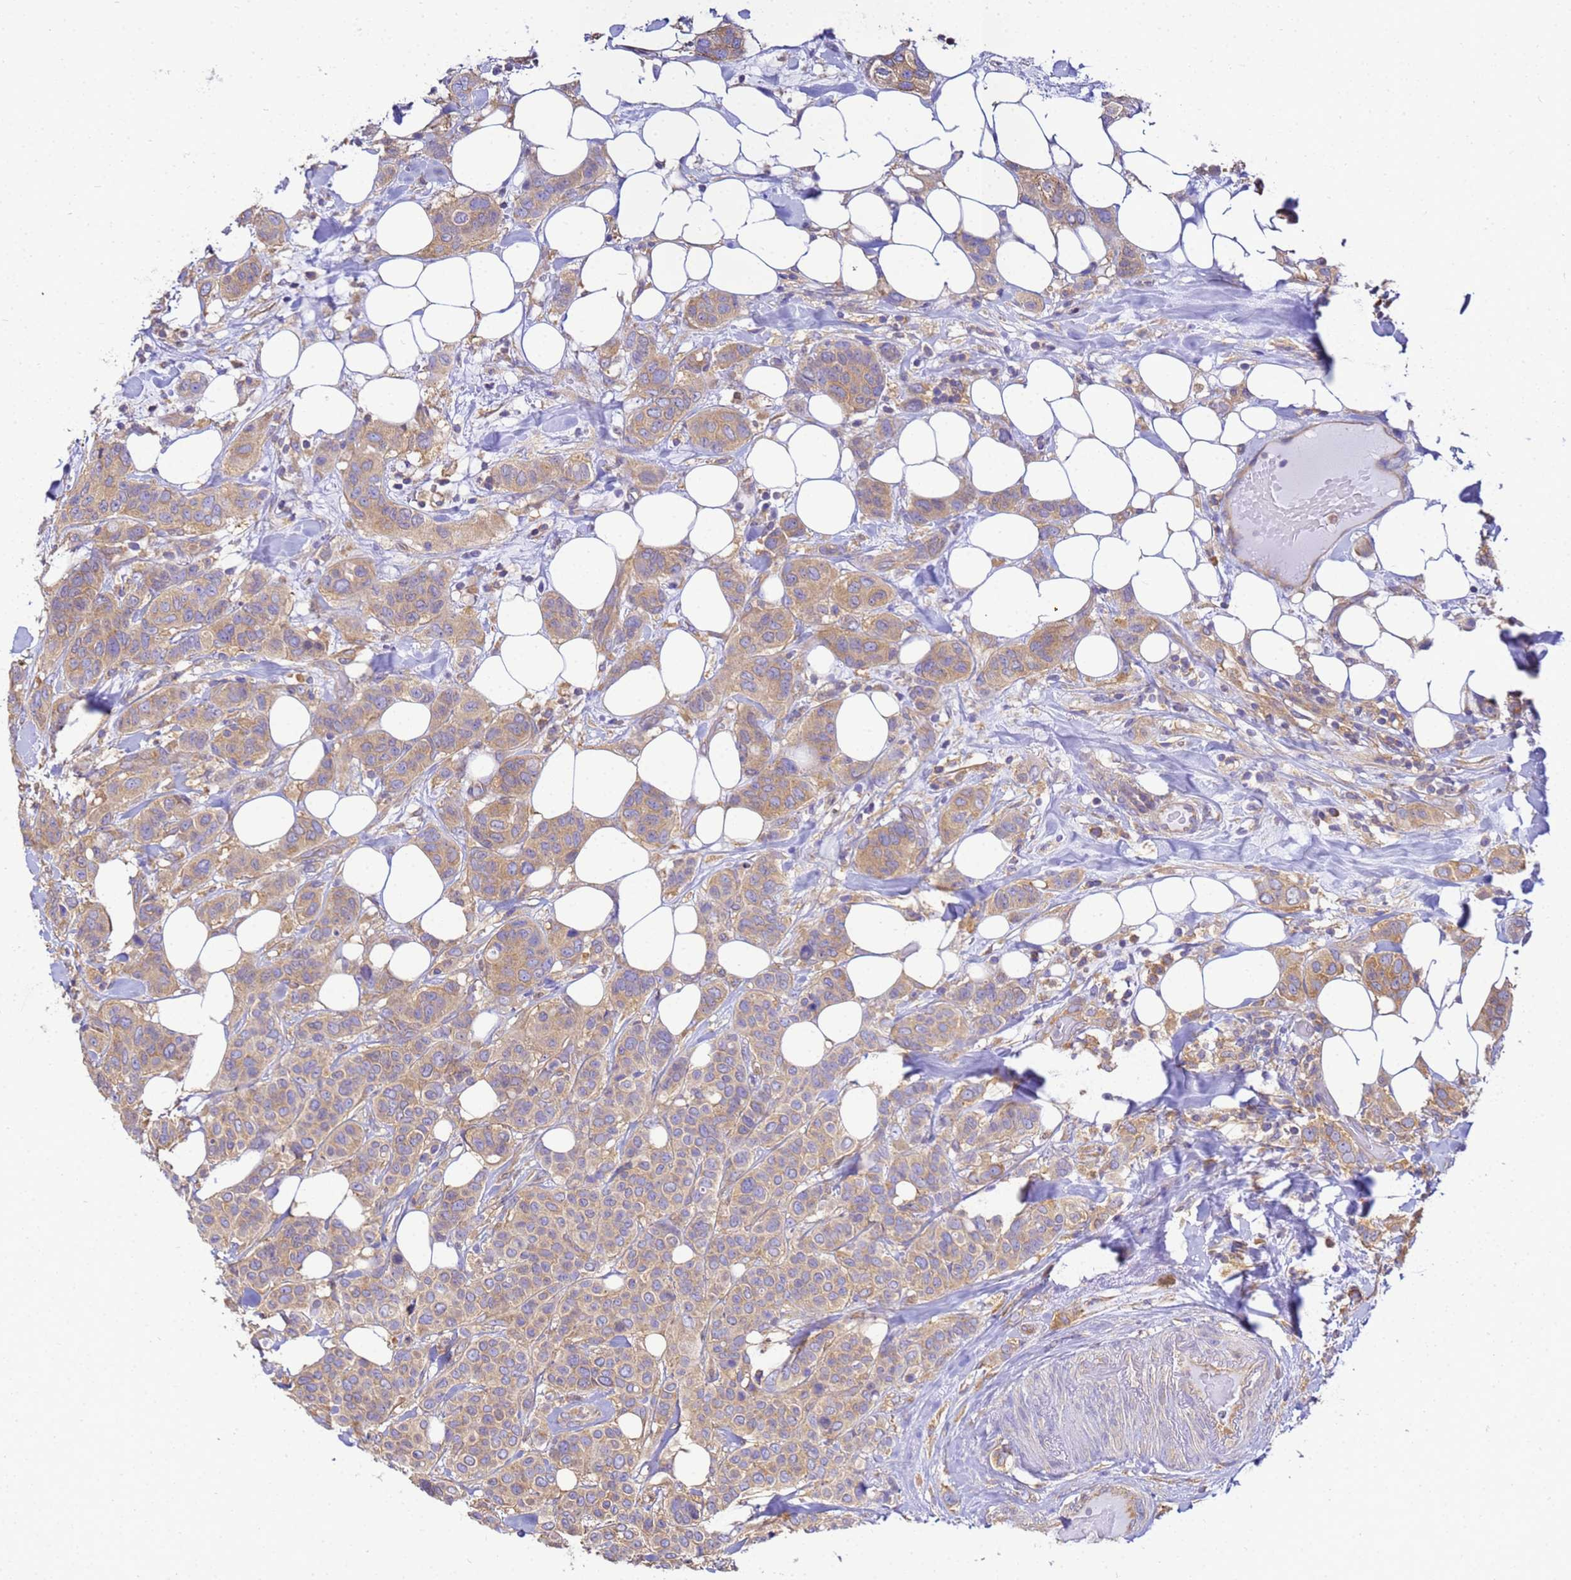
{"staining": {"intensity": "moderate", "quantity": ">75%", "location": "cytoplasmic/membranous"}, "tissue": "breast cancer", "cell_type": "Tumor cells", "image_type": "cancer", "snomed": [{"axis": "morphology", "description": "Lobular carcinoma"}, {"axis": "topography", "description": "Breast"}], "caption": "Breast cancer (lobular carcinoma) stained for a protein exhibits moderate cytoplasmic/membranous positivity in tumor cells.", "gene": "NARS1", "patient": {"sex": "female", "age": 51}}